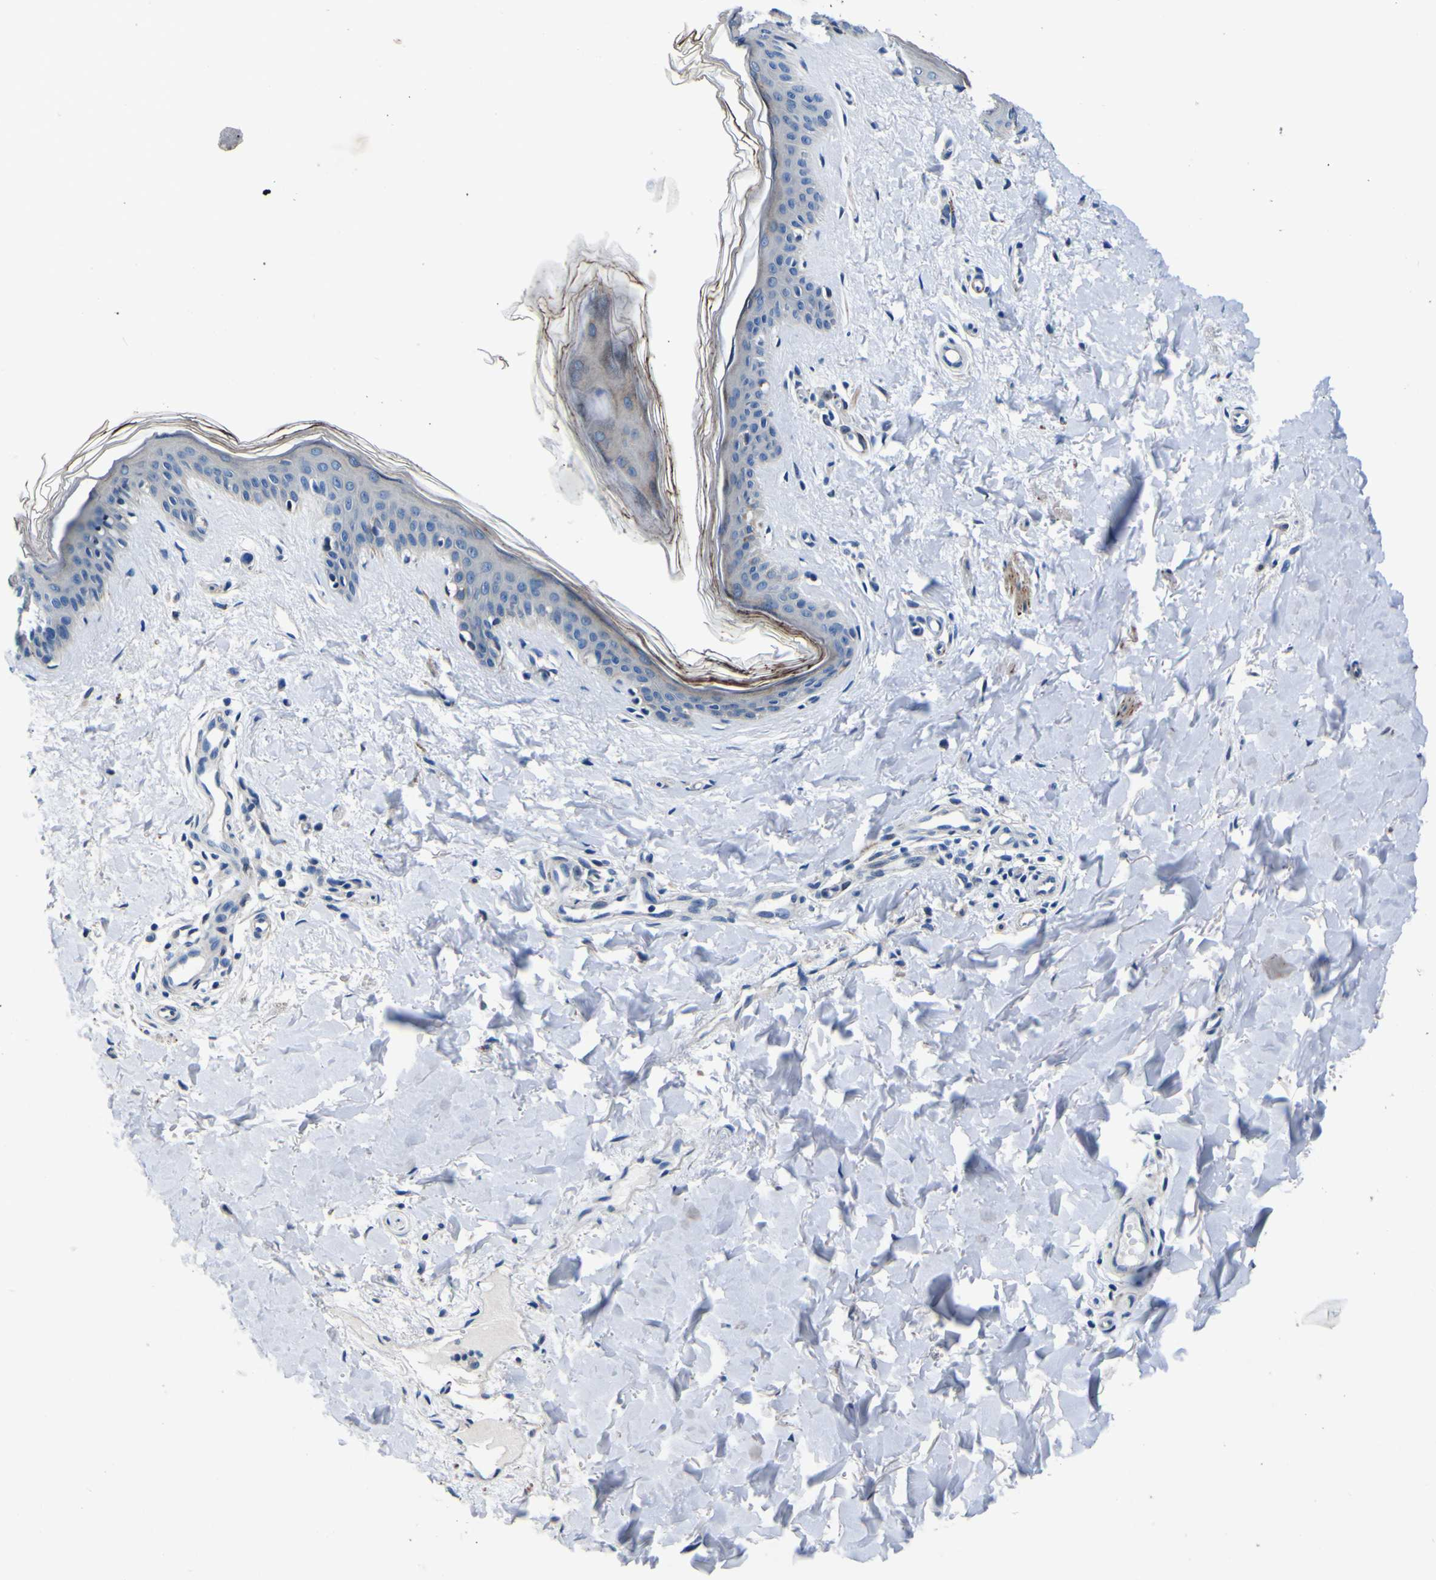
{"staining": {"intensity": "negative", "quantity": "none", "location": "none"}, "tissue": "skin", "cell_type": "Fibroblasts", "image_type": "normal", "snomed": [{"axis": "morphology", "description": "Normal tissue, NOS"}, {"axis": "topography", "description": "Skin"}], "caption": "Immunohistochemistry (IHC) micrograph of unremarkable skin: skin stained with DAB (3,3'-diaminobenzidine) exhibits no significant protein positivity in fibroblasts.", "gene": "AGAP3", "patient": {"sex": "female", "age": 41}}